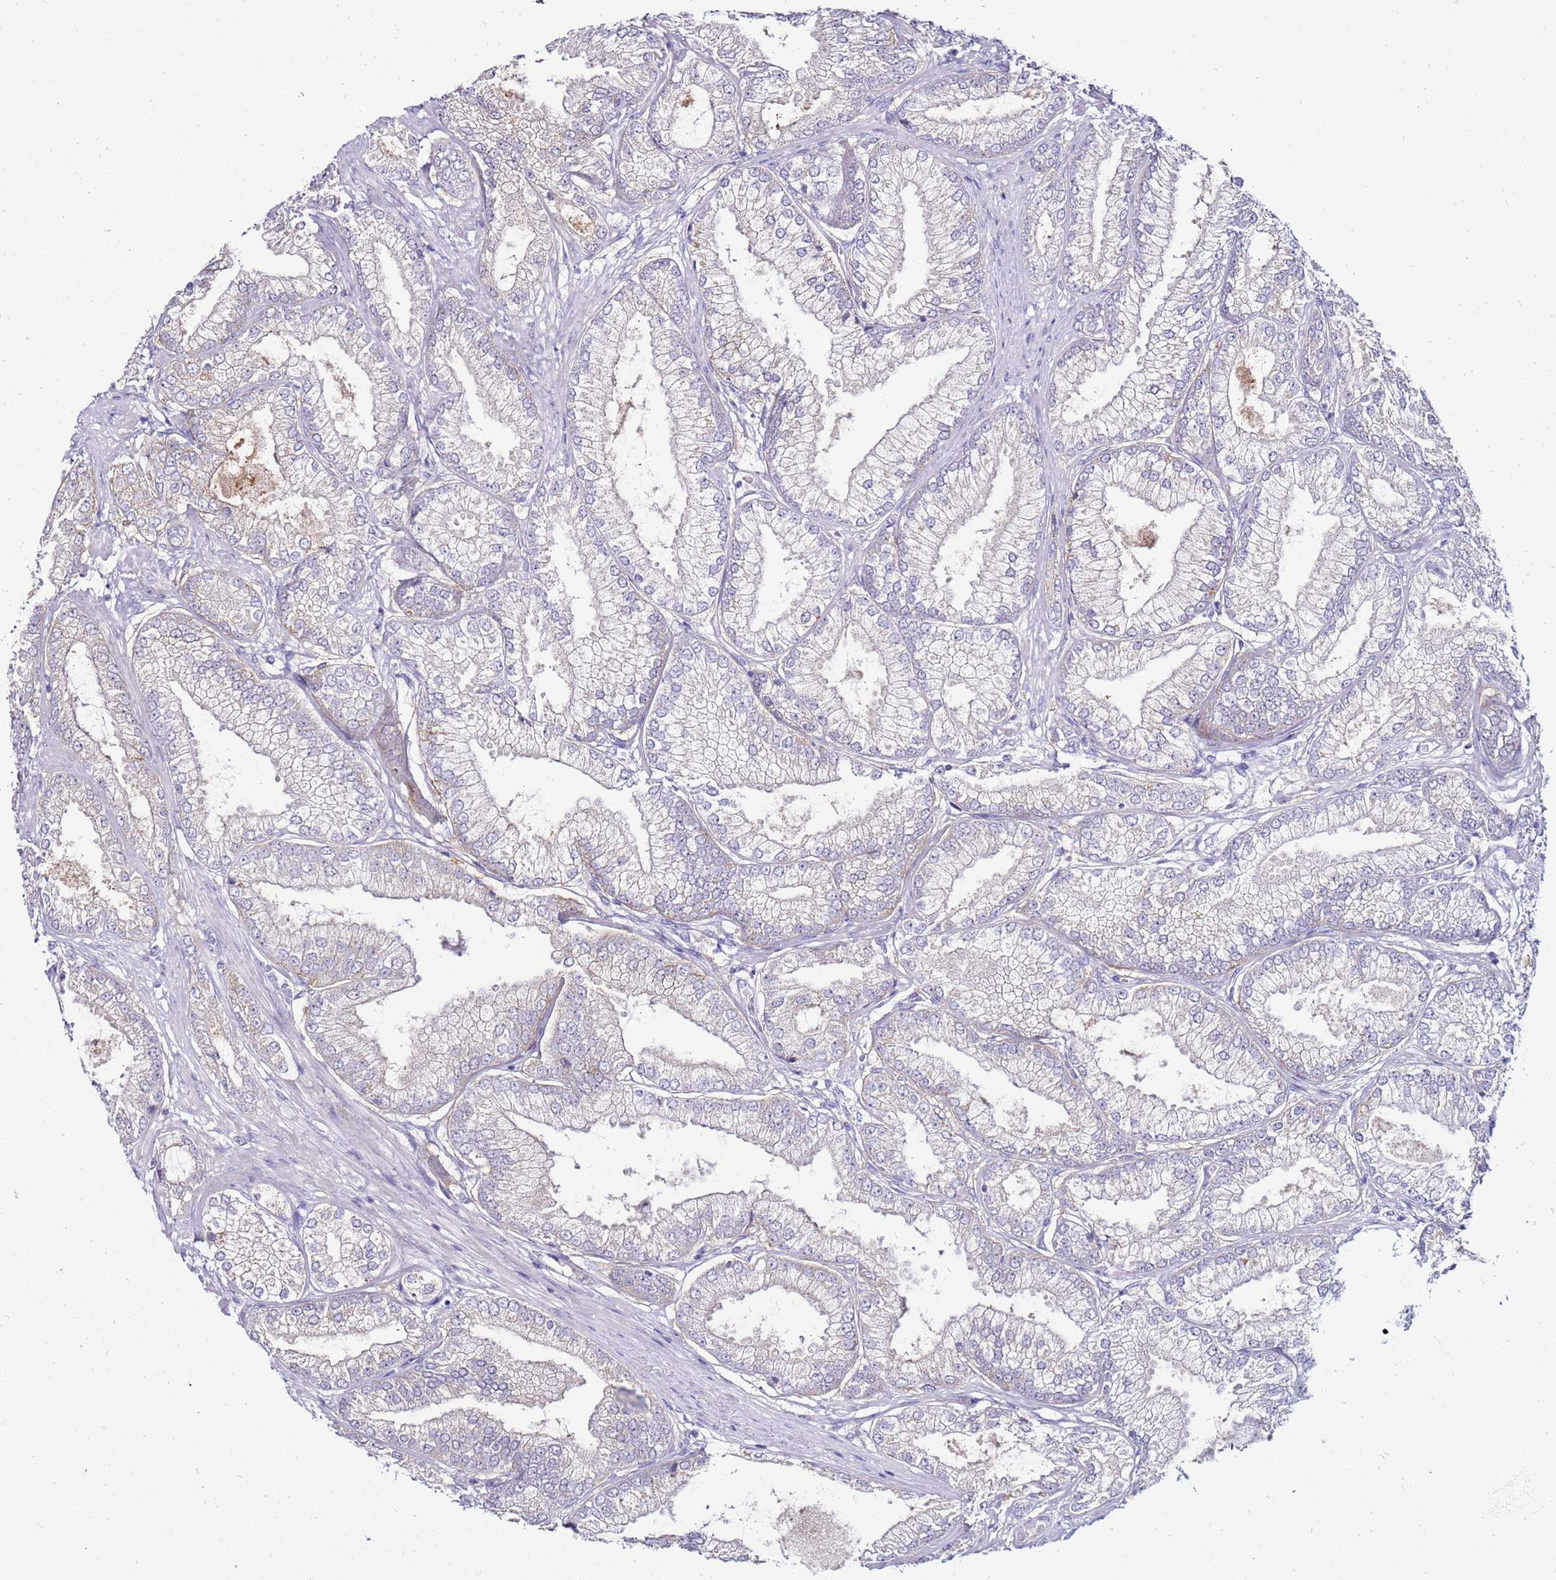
{"staining": {"intensity": "negative", "quantity": "none", "location": "none"}, "tissue": "prostate cancer", "cell_type": "Tumor cells", "image_type": "cancer", "snomed": [{"axis": "morphology", "description": "Adenocarcinoma, High grade"}, {"axis": "topography", "description": "Prostate"}], "caption": "This image is of prostate cancer stained with immunohistochemistry to label a protein in brown with the nuclei are counter-stained blue. There is no positivity in tumor cells.", "gene": "GPN3", "patient": {"sex": "male", "age": 71}}